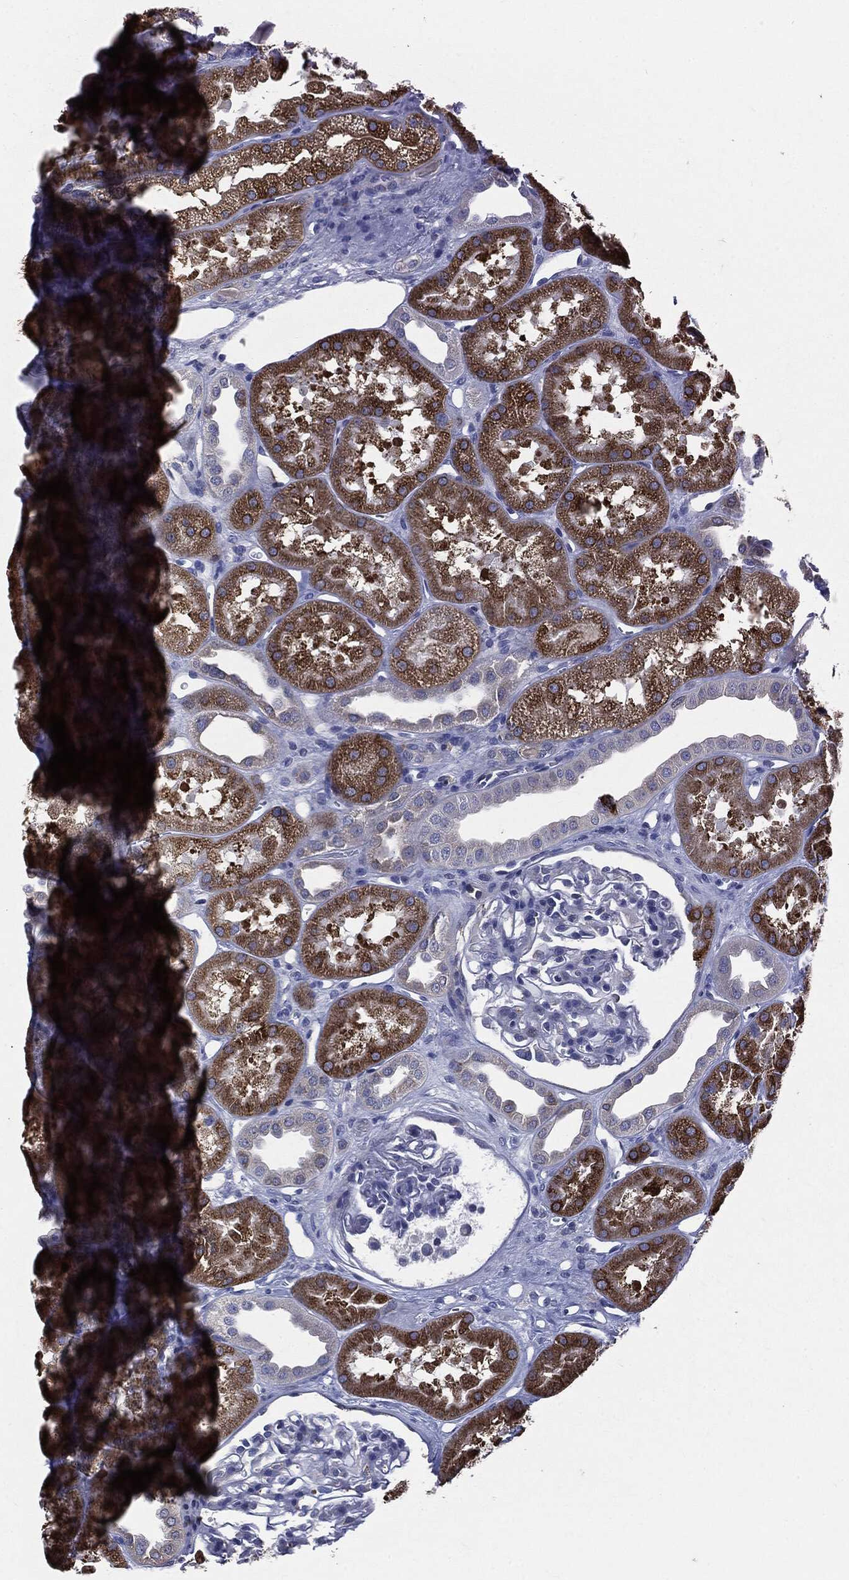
{"staining": {"intensity": "negative", "quantity": "none", "location": "none"}, "tissue": "kidney", "cell_type": "Cells in glomeruli", "image_type": "normal", "snomed": [{"axis": "morphology", "description": "Normal tissue, NOS"}, {"axis": "topography", "description": "Kidney"}], "caption": "A photomicrograph of kidney stained for a protein exhibits no brown staining in cells in glomeruli. Nuclei are stained in blue.", "gene": "PTGS2", "patient": {"sex": "male", "age": 61}}